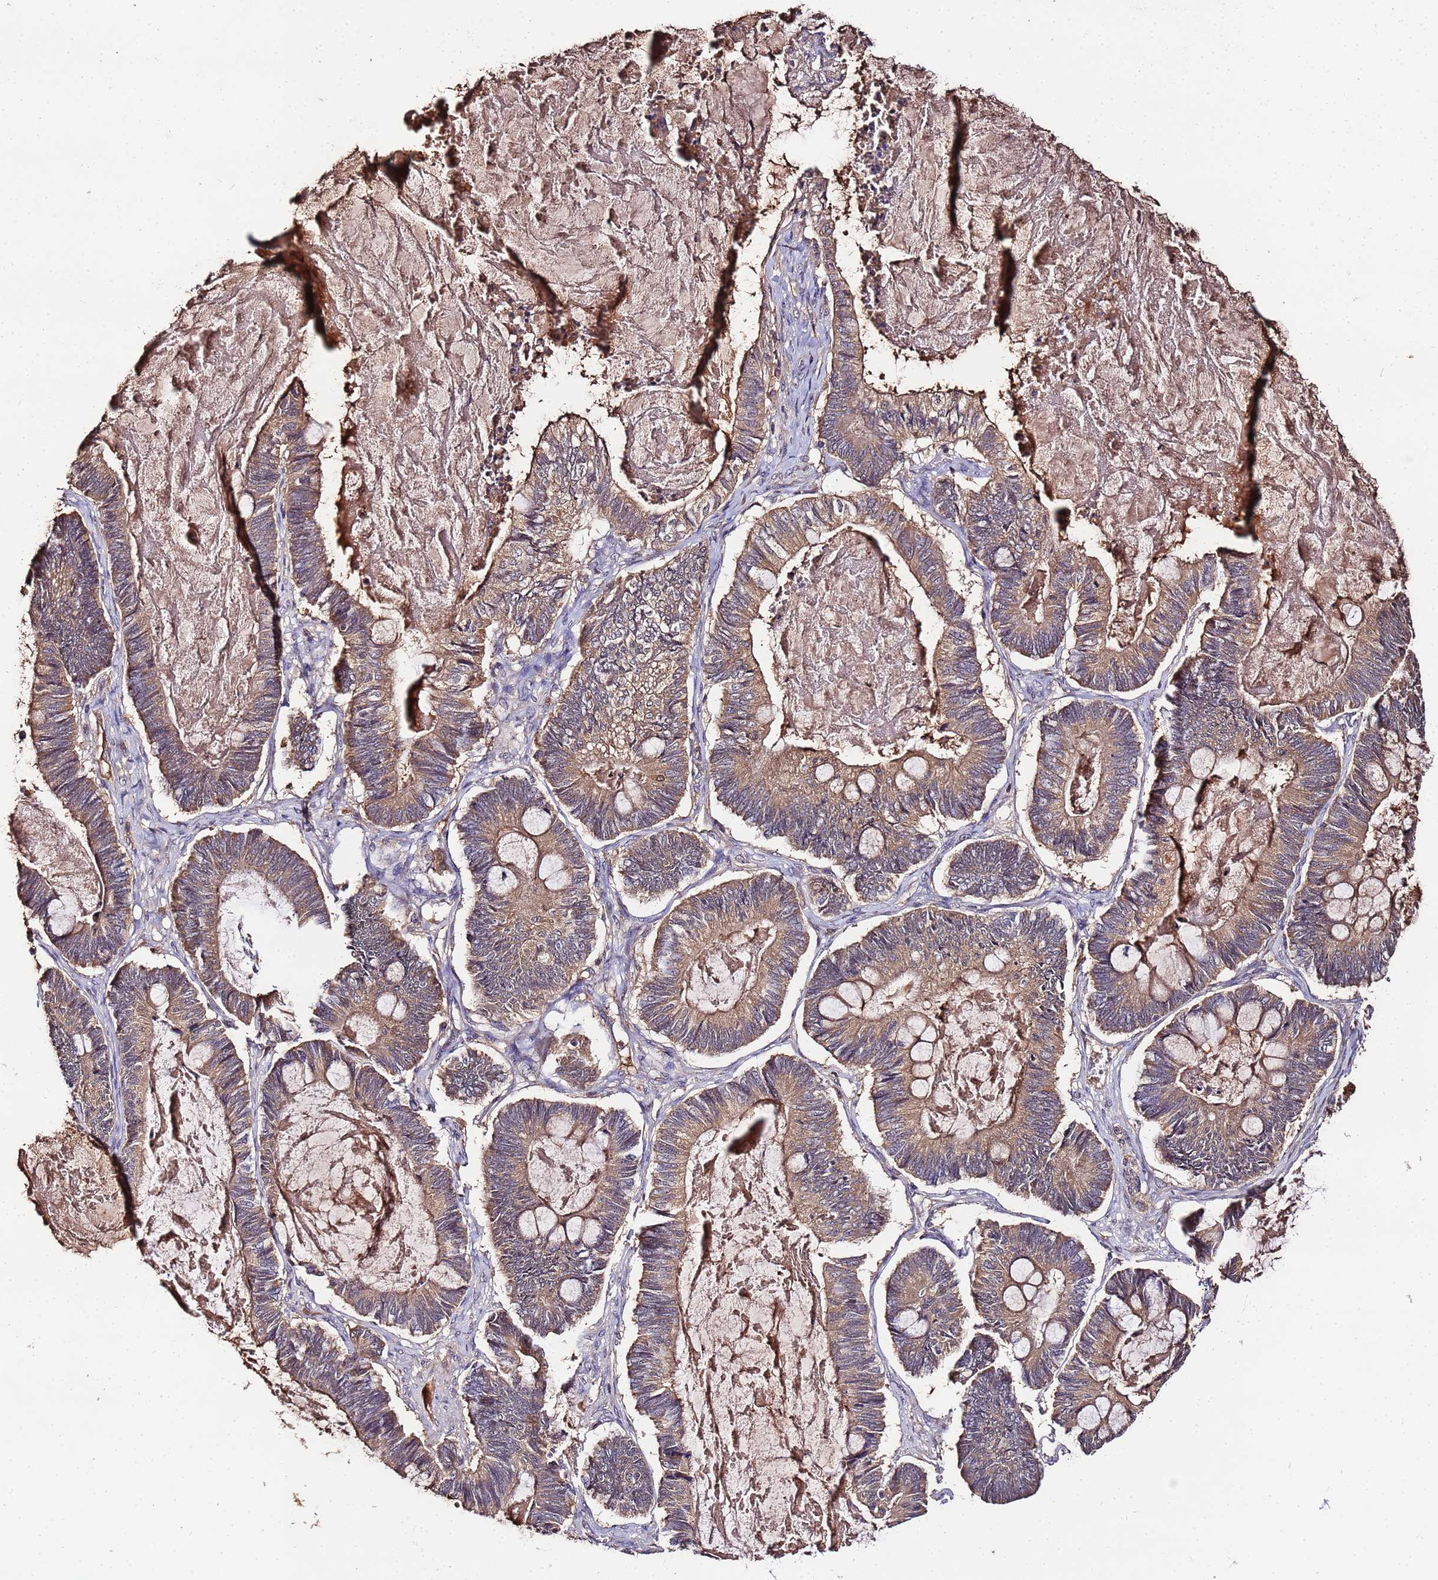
{"staining": {"intensity": "weak", "quantity": ">75%", "location": "cytoplasmic/membranous"}, "tissue": "ovarian cancer", "cell_type": "Tumor cells", "image_type": "cancer", "snomed": [{"axis": "morphology", "description": "Cystadenocarcinoma, mucinous, NOS"}, {"axis": "topography", "description": "Ovary"}], "caption": "Human ovarian mucinous cystadenocarcinoma stained with a protein marker demonstrates weak staining in tumor cells.", "gene": "MTERF1", "patient": {"sex": "female", "age": 61}}